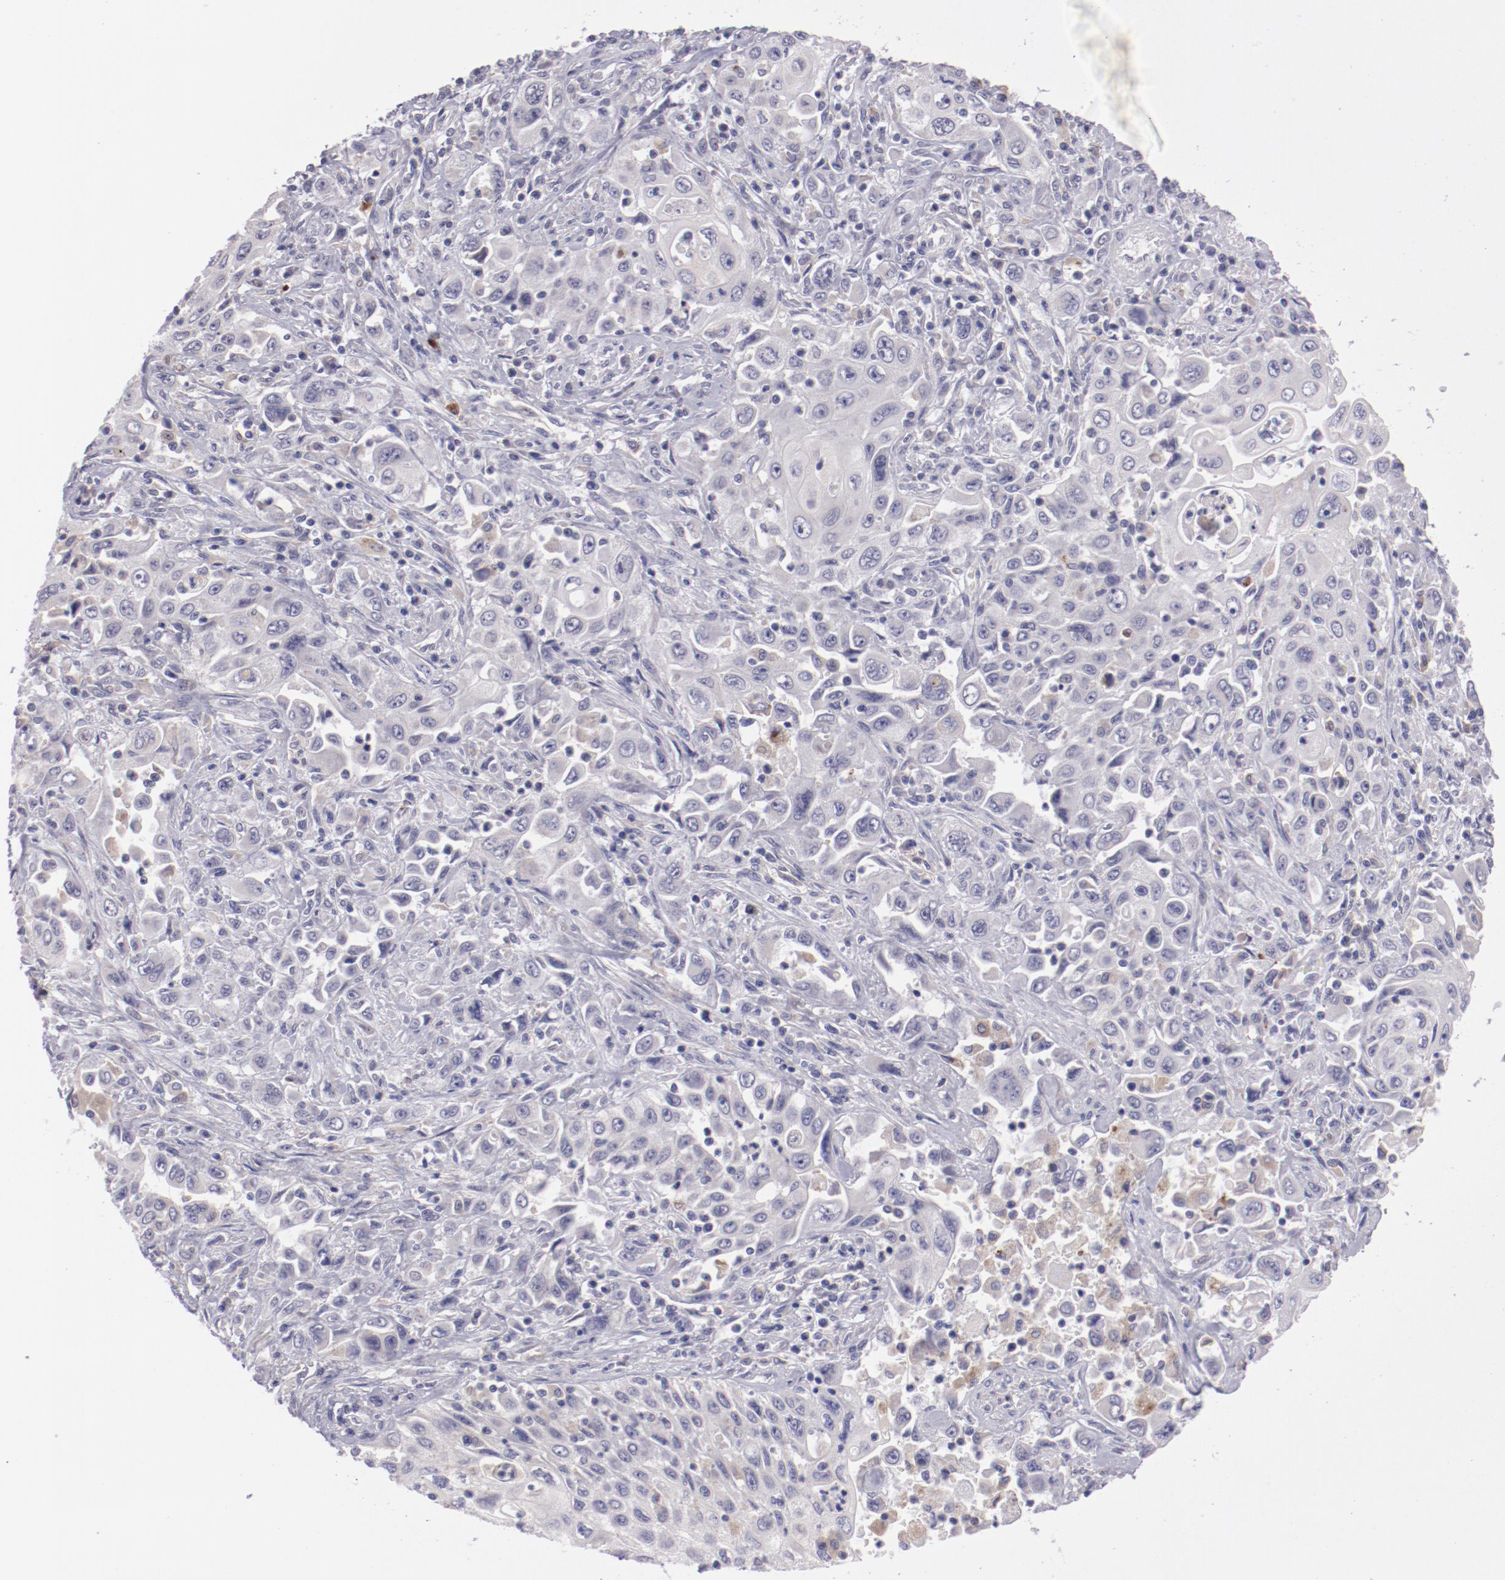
{"staining": {"intensity": "negative", "quantity": "none", "location": "none"}, "tissue": "pancreatic cancer", "cell_type": "Tumor cells", "image_type": "cancer", "snomed": [{"axis": "morphology", "description": "Adenocarcinoma, NOS"}, {"axis": "topography", "description": "Pancreas"}], "caption": "Immunohistochemistry (IHC) image of neoplastic tissue: human pancreatic adenocarcinoma stained with DAB (3,3'-diaminobenzidine) exhibits no significant protein staining in tumor cells.", "gene": "TRAF3", "patient": {"sex": "male", "age": 70}}